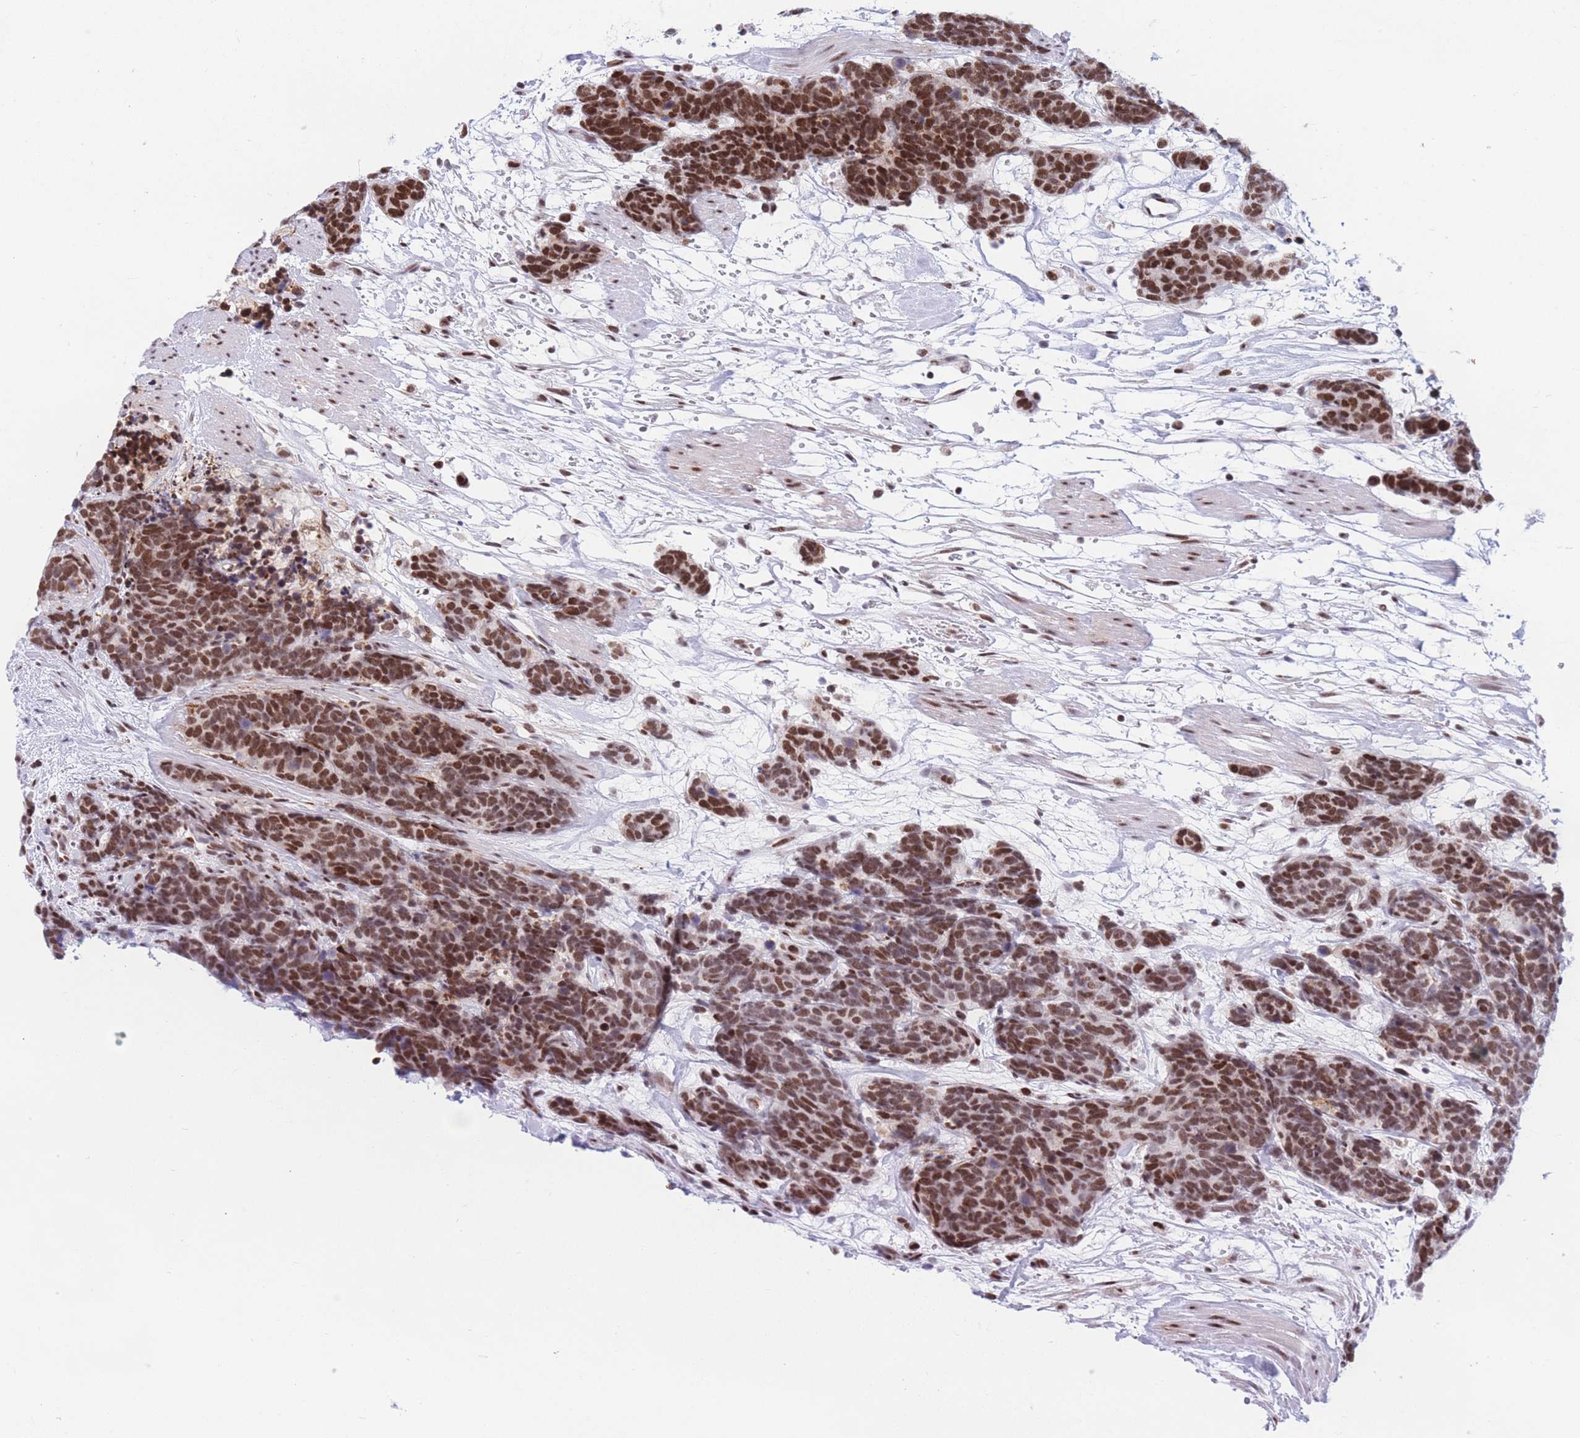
{"staining": {"intensity": "strong", "quantity": ">75%", "location": "nuclear"}, "tissue": "carcinoid", "cell_type": "Tumor cells", "image_type": "cancer", "snomed": [{"axis": "morphology", "description": "Carcinoma, NOS"}, {"axis": "morphology", "description": "Carcinoid, malignant, NOS"}, {"axis": "topography", "description": "Prostate"}], "caption": "A high-resolution histopathology image shows IHC staining of carcinoid, which exhibits strong nuclear expression in about >75% of tumor cells.", "gene": "DNAJC3", "patient": {"sex": "male", "age": 57}}